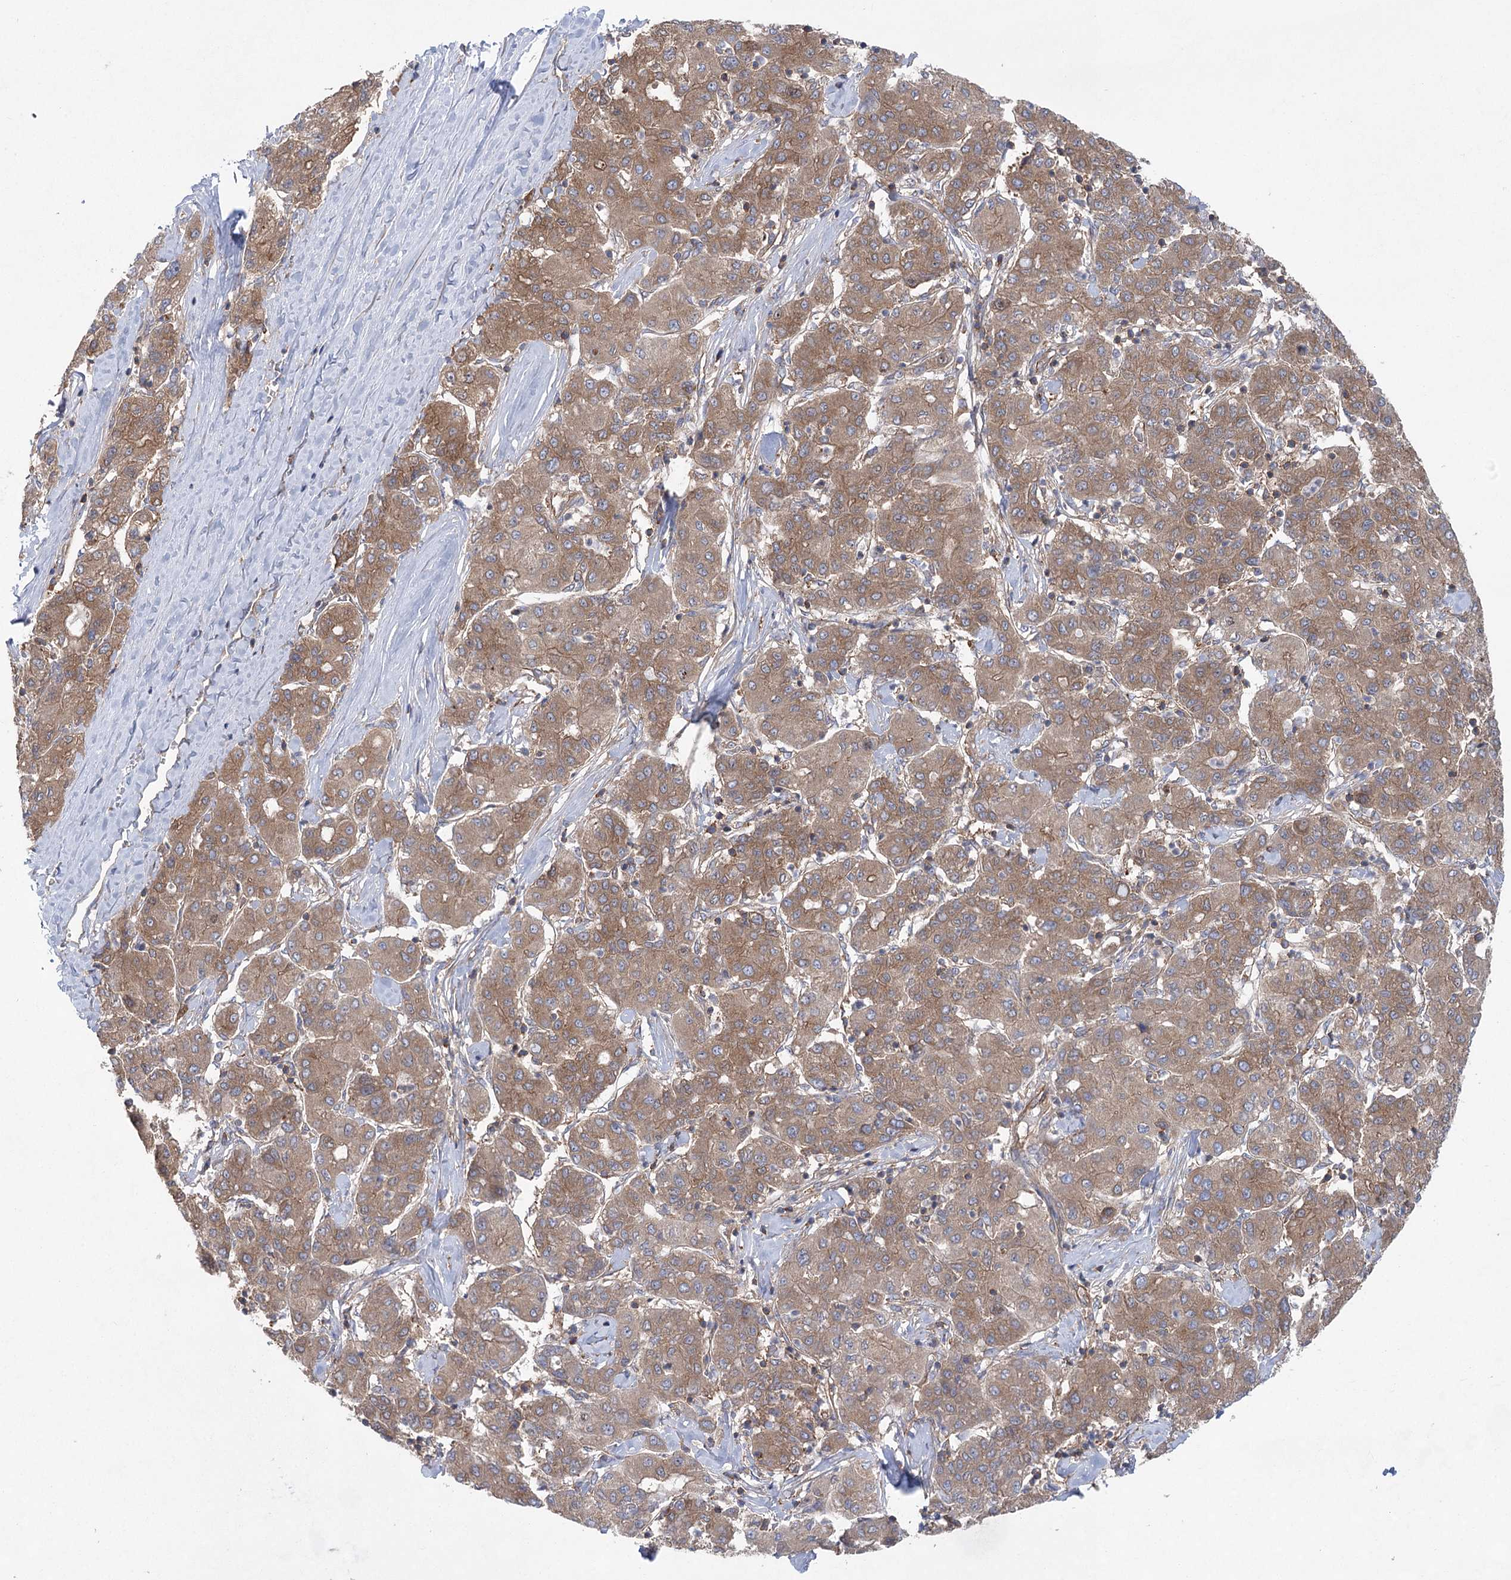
{"staining": {"intensity": "moderate", "quantity": ">75%", "location": "cytoplasmic/membranous"}, "tissue": "liver cancer", "cell_type": "Tumor cells", "image_type": "cancer", "snomed": [{"axis": "morphology", "description": "Carcinoma, Hepatocellular, NOS"}, {"axis": "topography", "description": "Liver"}], "caption": "Immunohistochemistry (IHC) staining of liver cancer (hepatocellular carcinoma), which displays medium levels of moderate cytoplasmic/membranous positivity in approximately >75% of tumor cells indicating moderate cytoplasmic/membranous protein positivity. The staining was performed using DAB (3,3'-diaminobenzidine) (brown) for protein detection and nuclei were counterstained in hematoxylin (blue).", "gene": "EIF3A", "patient": {"sex": "male", "age": 65}}